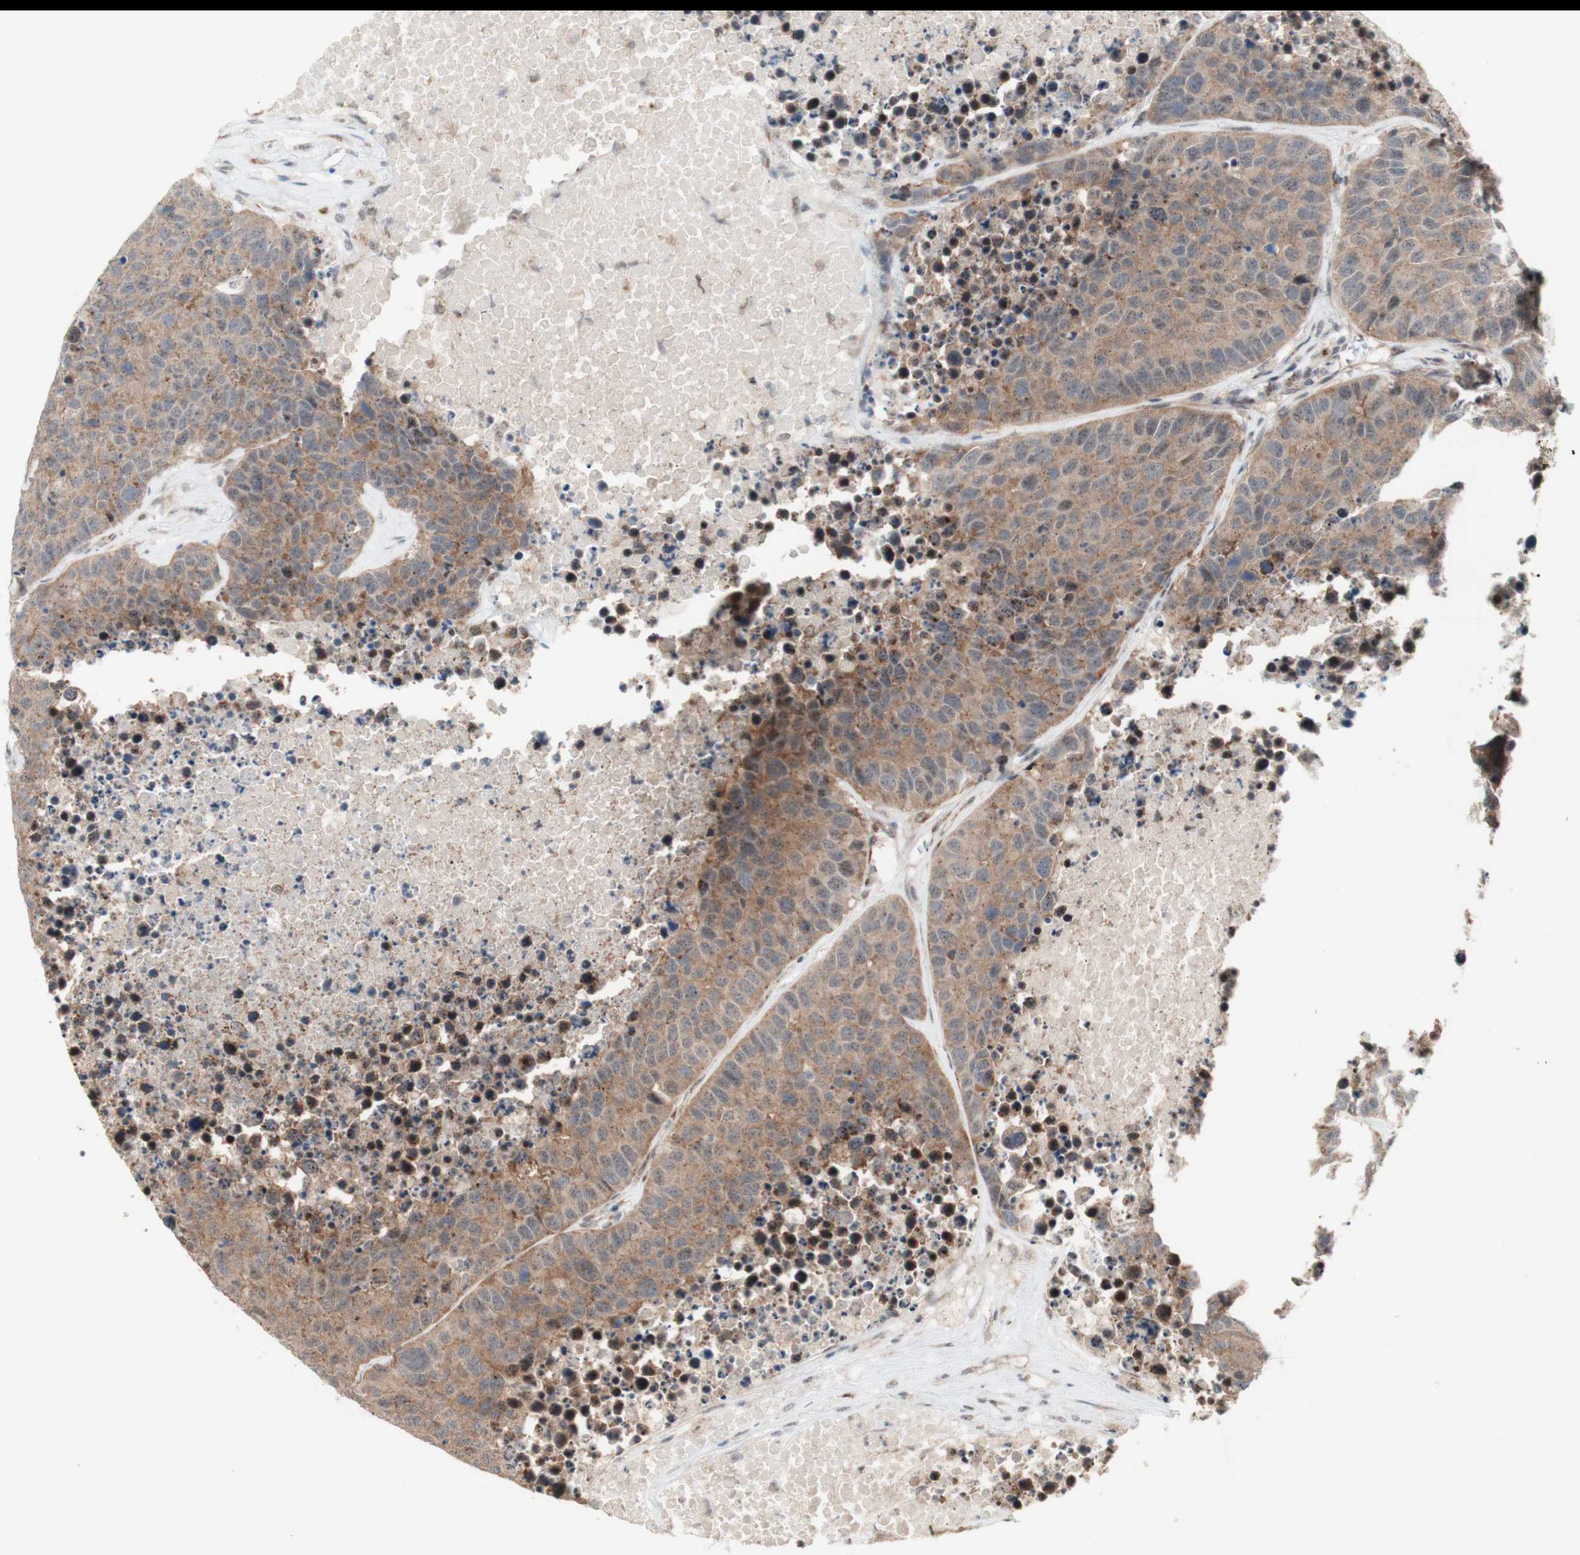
{"staining": {"intensity": "weak", "quantity": ">75%", "location": "cytoplasmic/membranous"}, "tissue": "carcinoid", "cell_type": "Tumor cells", "image_type": "cancer", "snomed": [{"axis": "morphology", "description": "Carcinoid, malignant, NOS"}, {"axis": "topography", "description": "Lung"}], "caption": "This is an image of IHC staining of carcinoid, which shows weak positivity in the cytoplasmic/membranous of tumor cells.", "gene": "CYLD", "patient": {"sex": "male", "age": 60}}